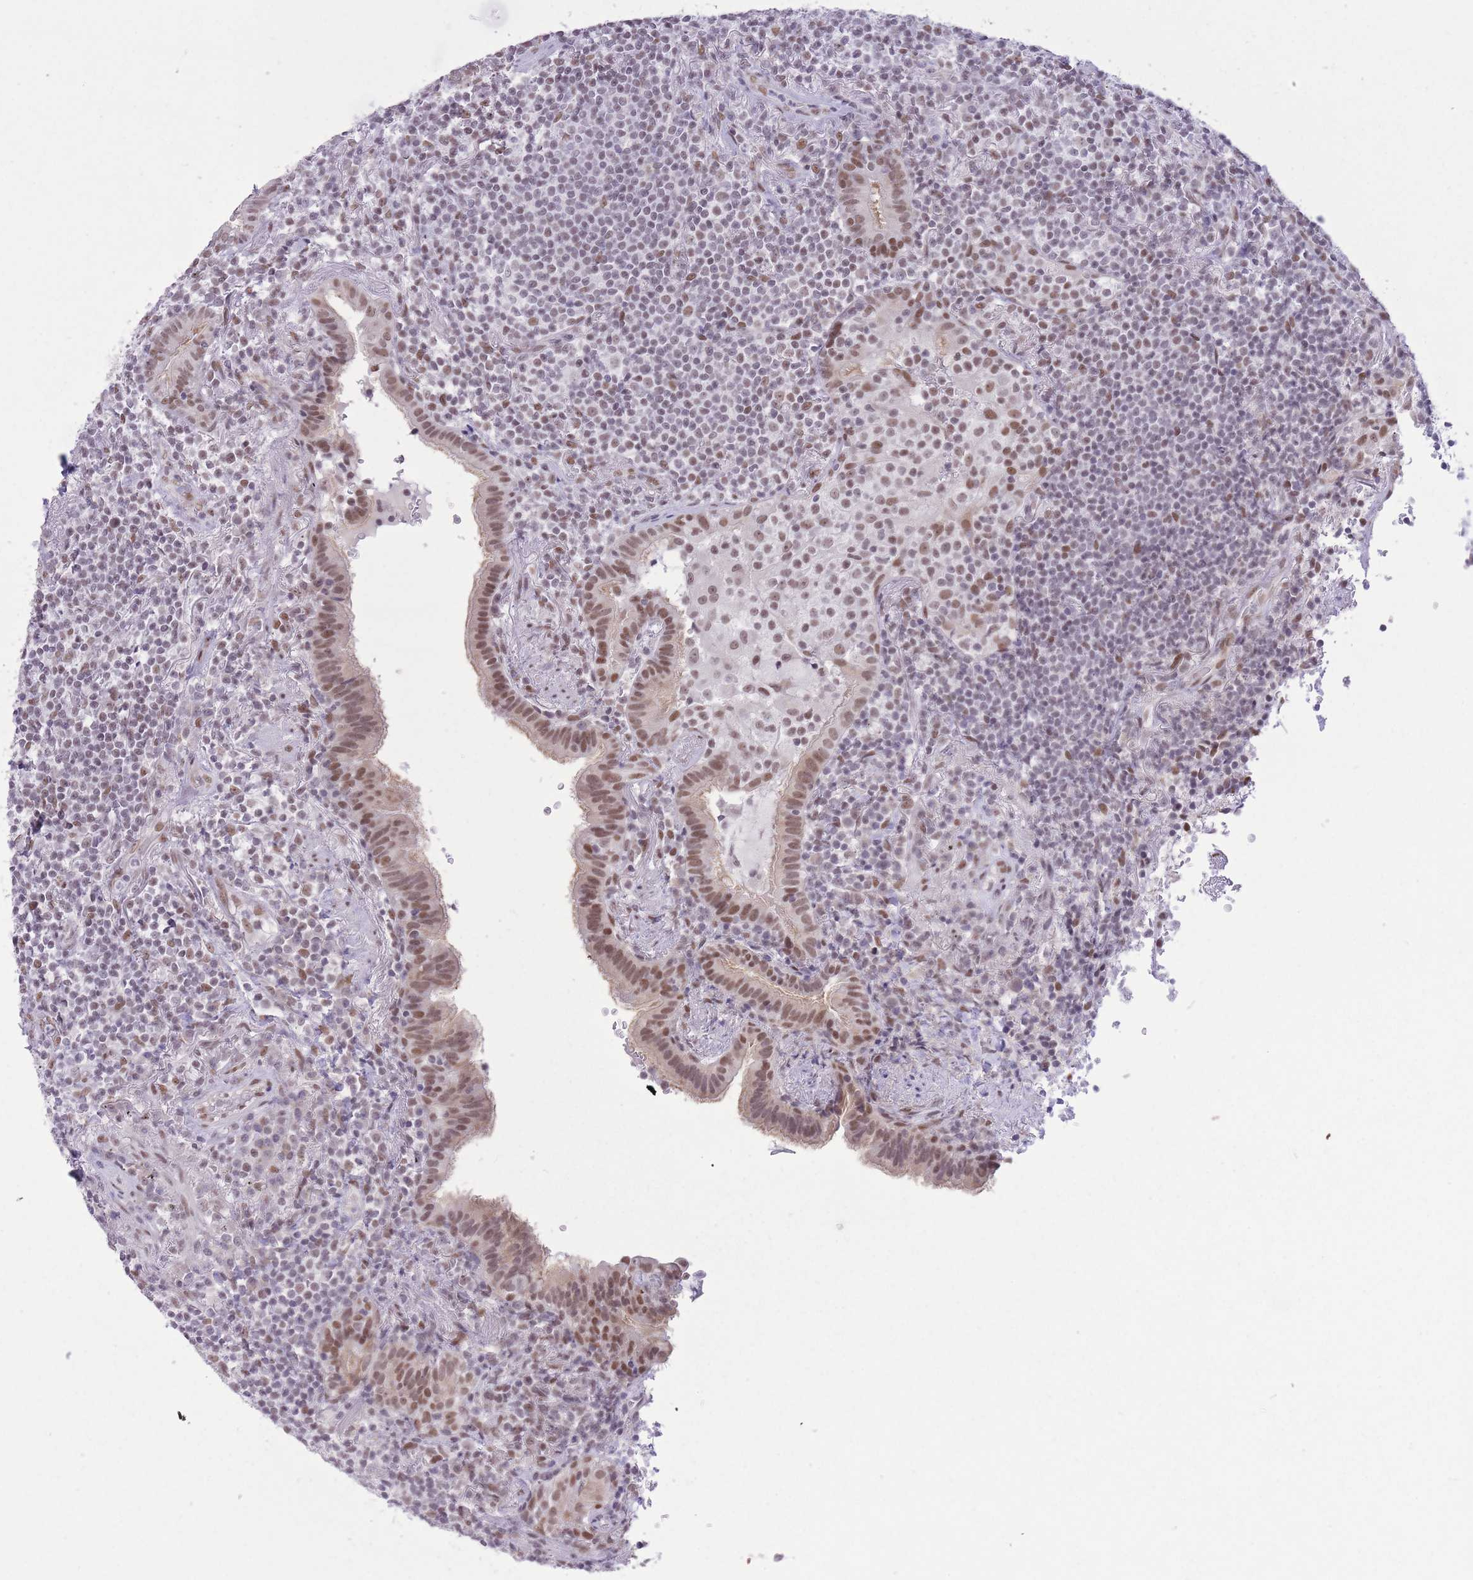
{"staining": {"intensity": "moderate", "quantity": "25%-75%", "location": "nuclear"}, "tissue": "lymphoma", "cell_type": "Tumor cells", "image_type": "cancer", "snomed": [{"axis": "morphology", "description": "Malignant lymphoma, non-Hodgkin's type, Low grade"}, {"axis": "topography", "description": "Lung"}], "caption": "This histopathology image exhibits IHC staining of human malignant lymphoma, non-Hodgkin's type (low-grade), with medium moderate nuclear positivity in about 25%-75% of tumor cells.", "gene": "ZBED5", "patient": {"sex": "female", "age": 71}}